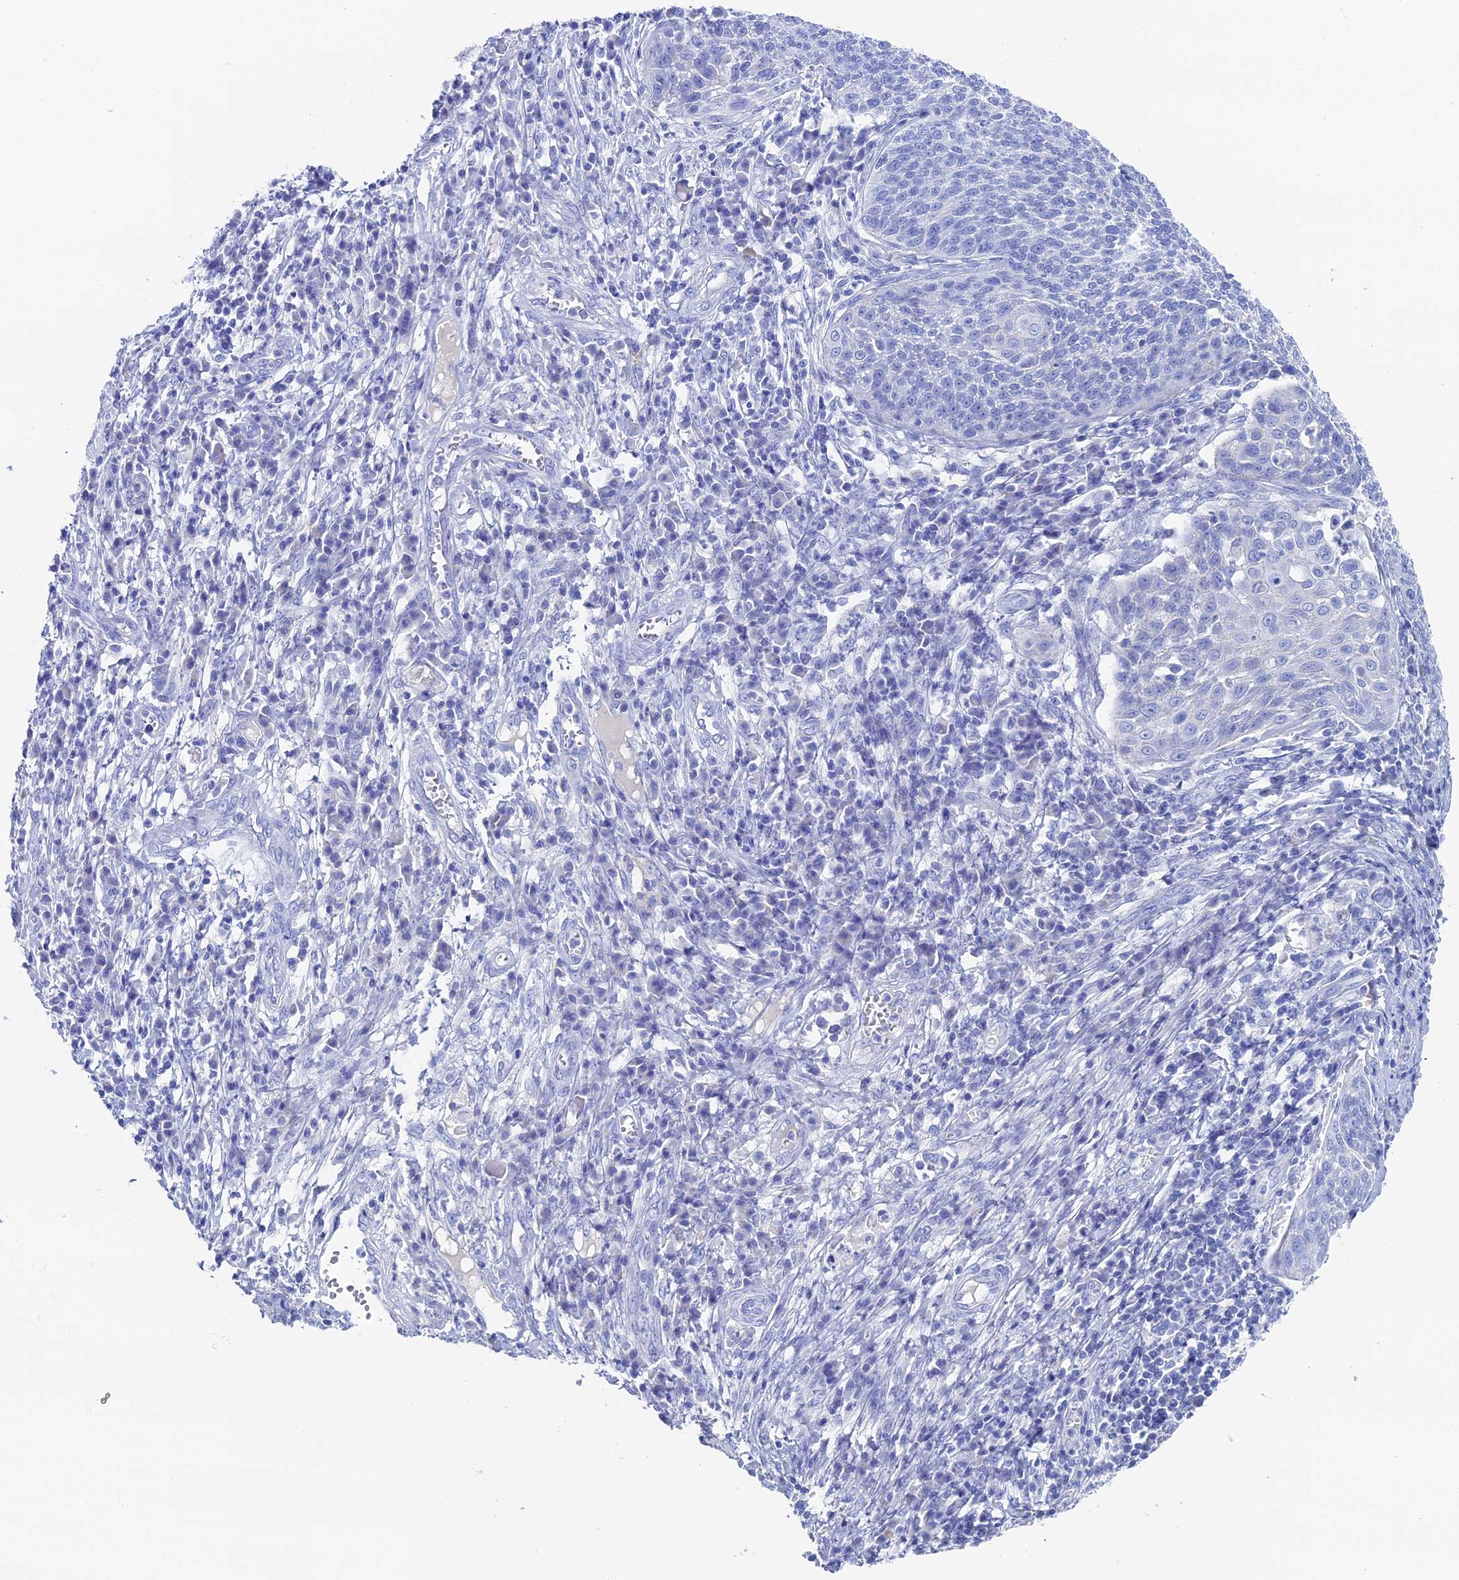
{"staining": {"intensity": "negative", "quantity": "none", "location": "none"}, "tissue": "cervical cancer", "cell_type": "Tumor cells", "image_type": "cancer", "snomed": [{"axis": "morphology", "description": "Squamous cell carcinoma, NOS"}, {"axis": "topography", "description": "Cervix"}], "caption": "Cervical cancer (squamous cell carcinoma) stained for a protein using immunohistochemistry (IHC) reveals no positivity tumor cells.", "gene": "UNC119", "patient": {"sex": "female", "age": 34}}